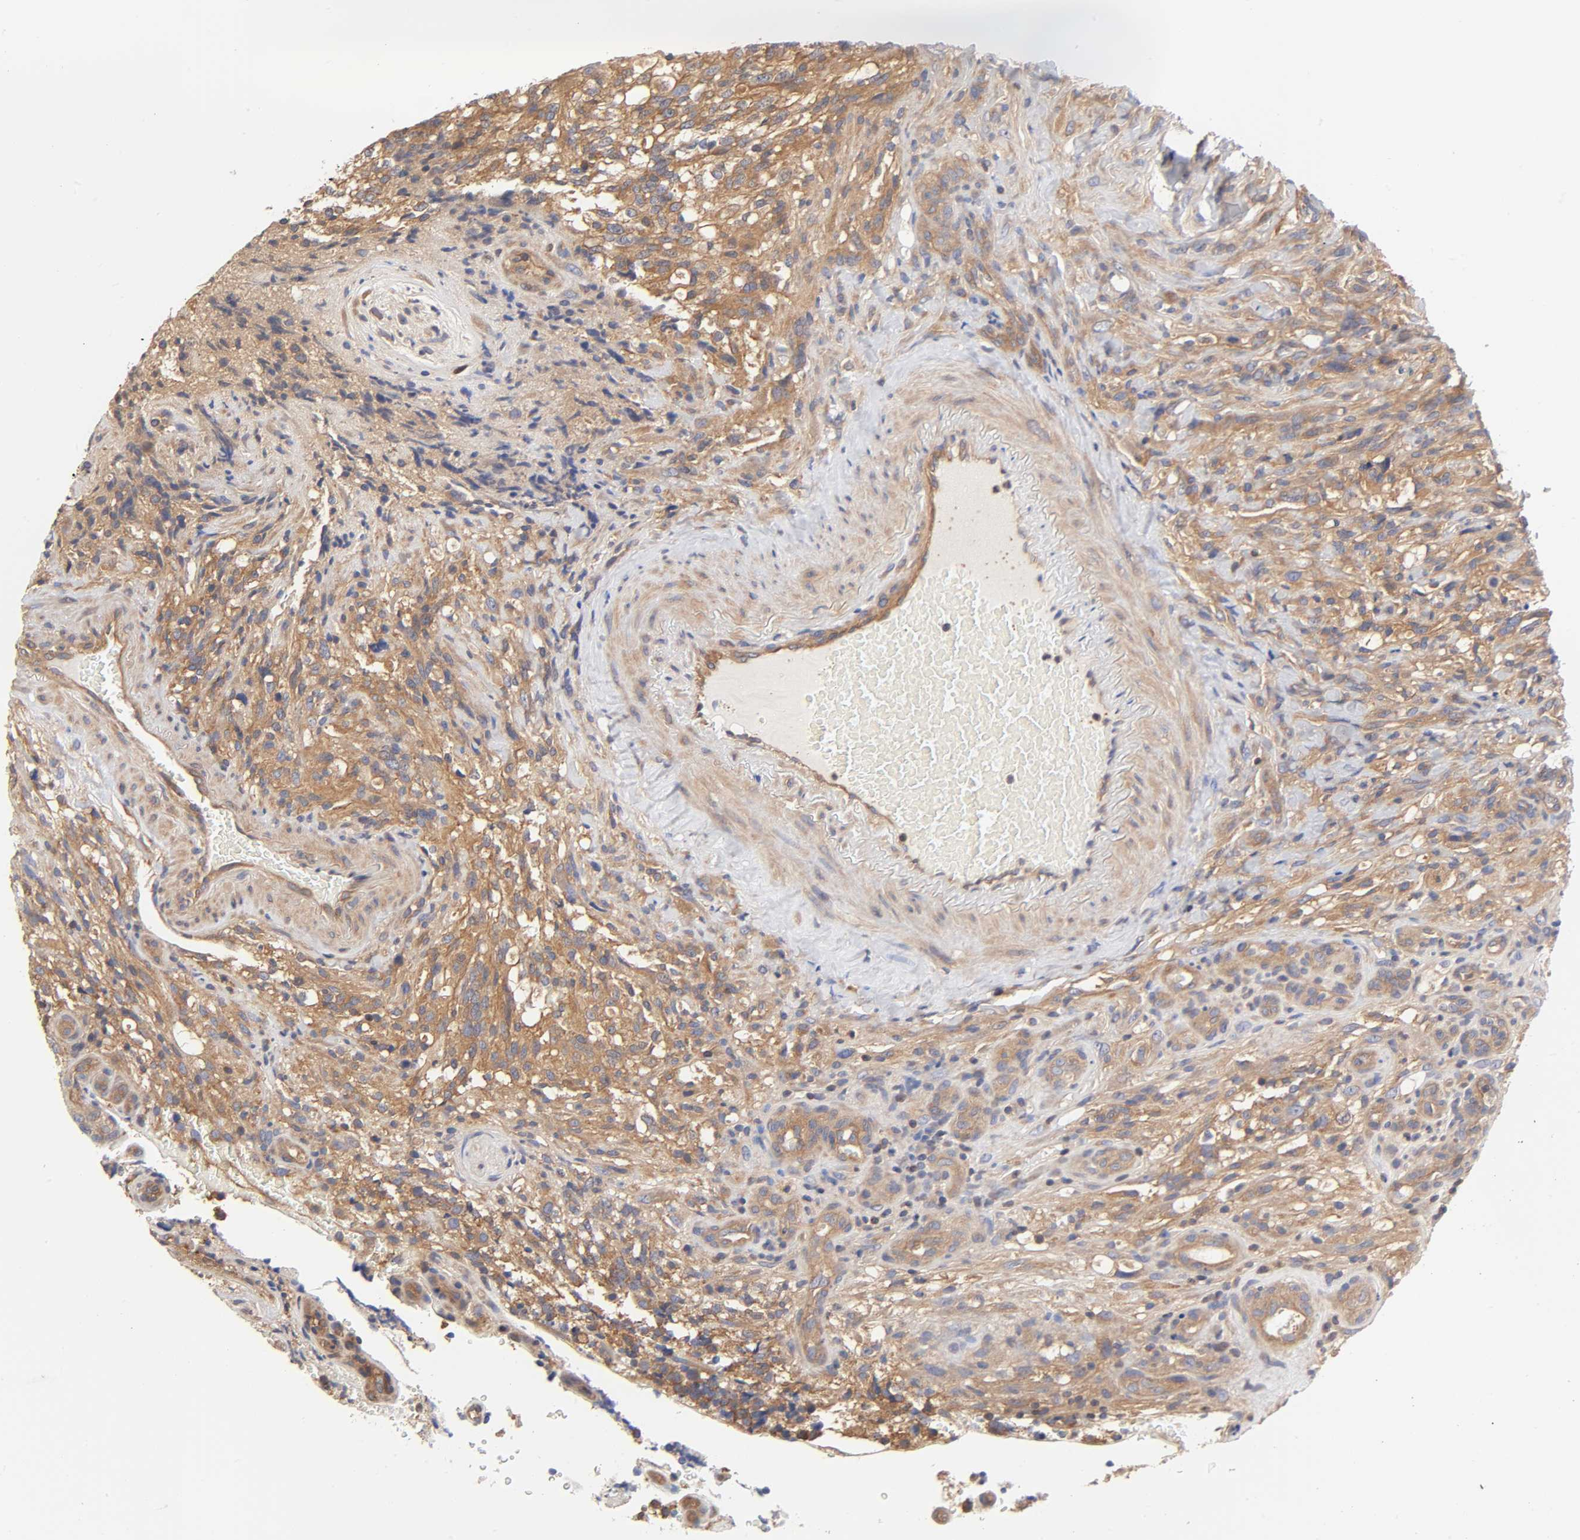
{"staining": {"intensity": "moderate", "quantity": ">75%", "location": "cytoplasmic/membranous"}, "tissue": "glioma", "cell_type": "Tumor cells", "image_type": "cancer", "snomed": [{"axis": "morphology", "description": "Normal tissue, NOS"}, {"axis": "morphology", "description": "Glioma, malignant, High grade"}, {"axis": "topography", "description": "Cerebral cortex"}], "caption": "Human malignant glioma (high-grade) stained with a protein marker exhibits moderate staining in tumor cells.", "gene": "STRN3", "patient": {"sex": "male", "age": 75}}